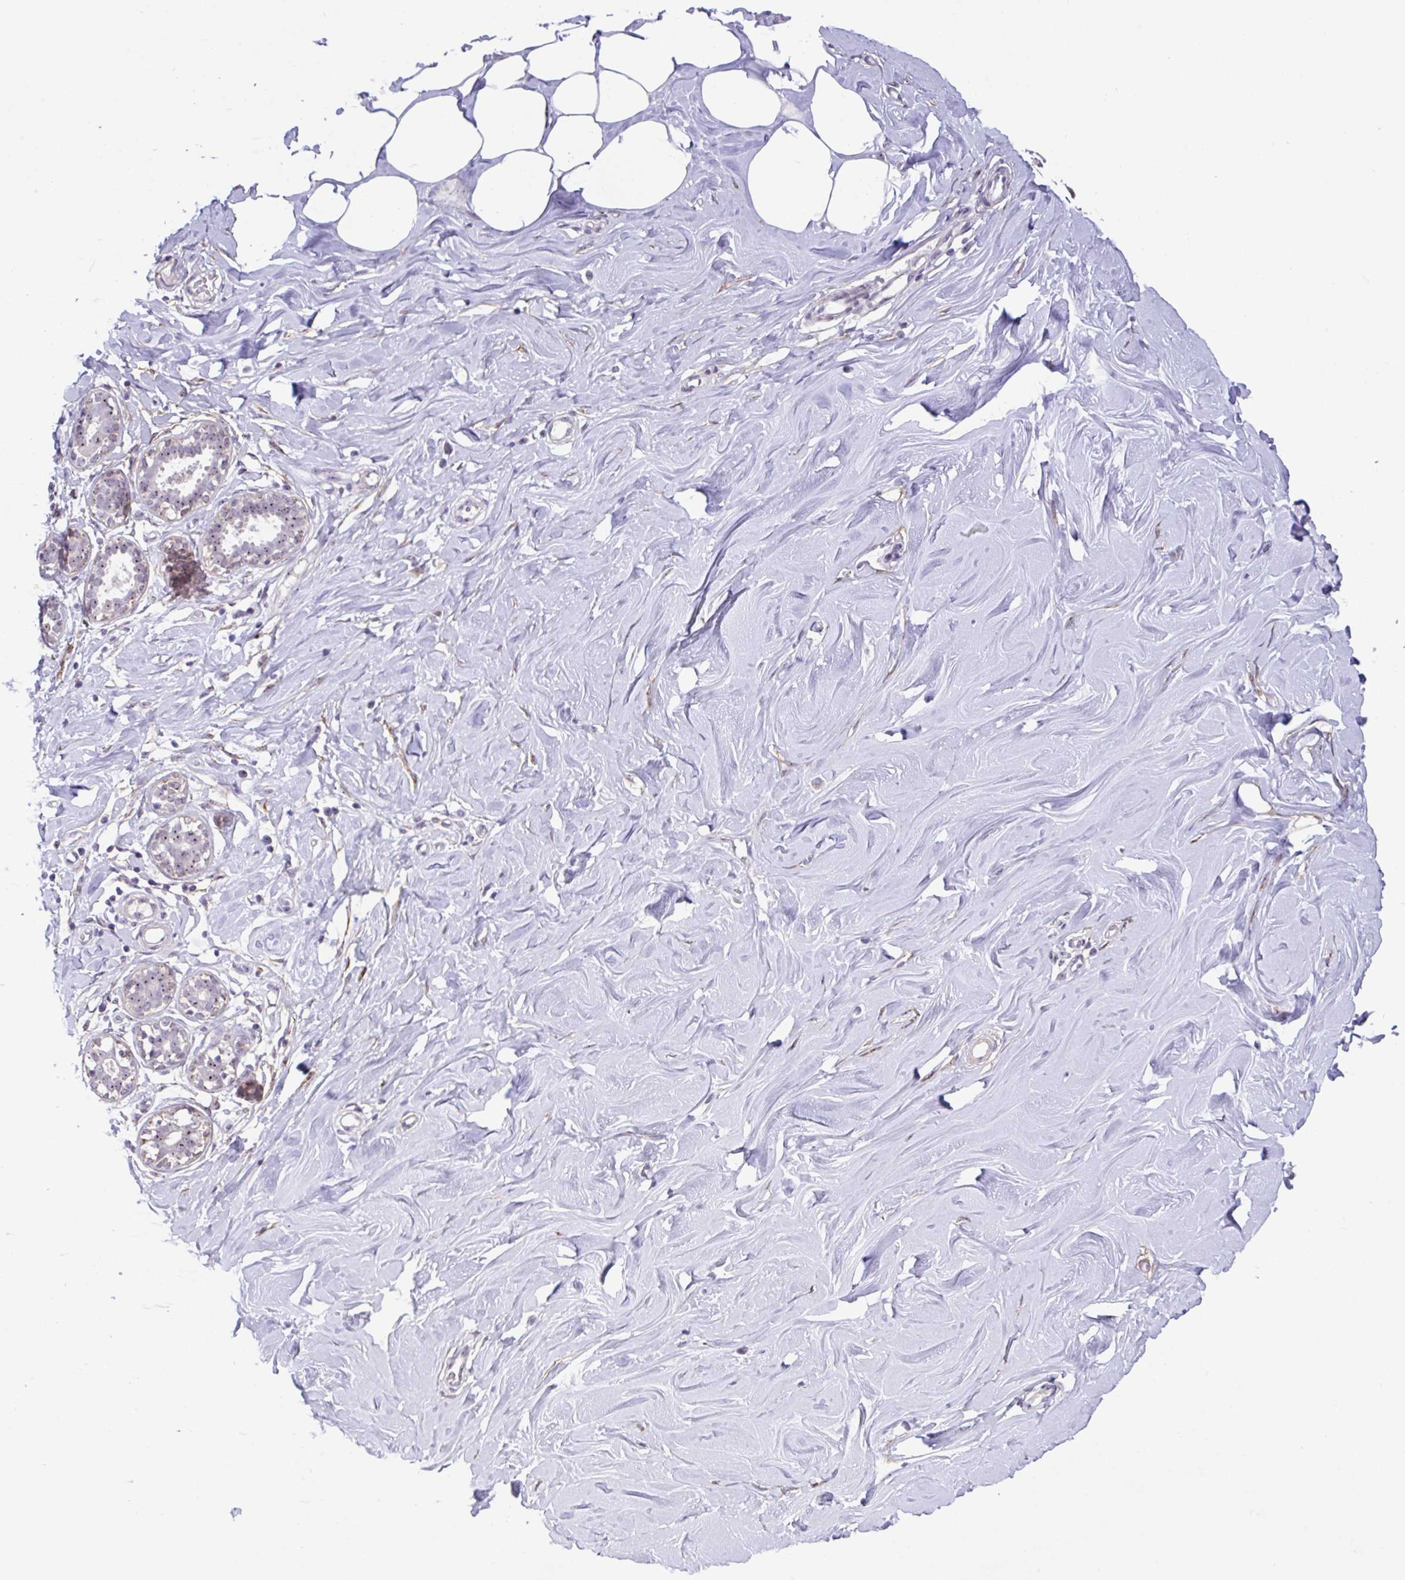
{"staining": {"intensity": "negative", "quantity": "none", "location": "none"}, "tissue": "breast", "cell_type": "Adipocytes", "image_type": "normal", "snomed": [{"axis": "morphology", "description": "Normal tissue, NOS"}, {"axis": "topography", "description": "Breast"}], "caption": "Immunohistochemical staining of benign breast exhibits no significant expression in adipocytes.", "gene": "MXRA8", "patient": {"sex": "female", "age": 27}}